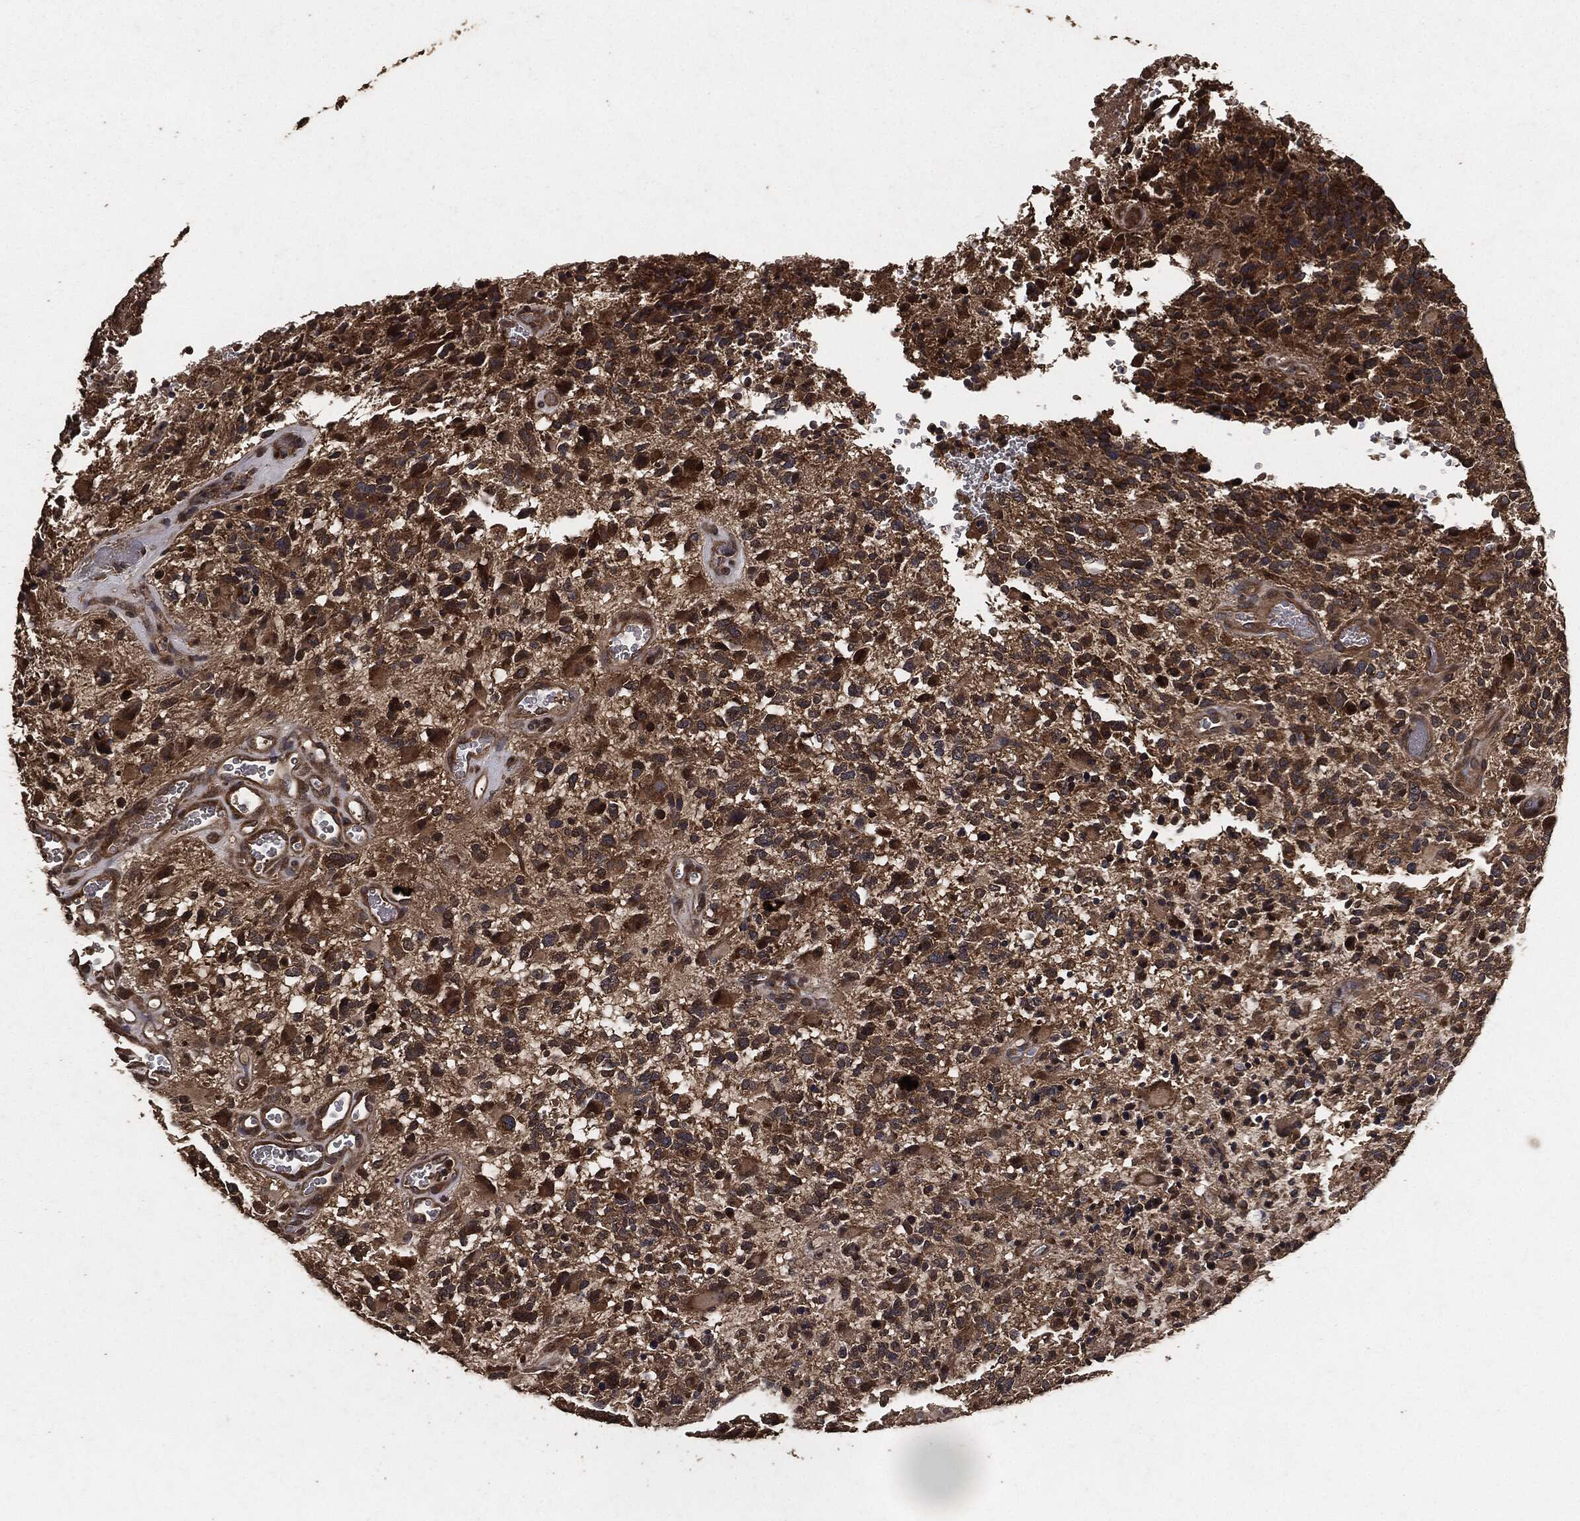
{"staining": {"intensity": "moderate", "quantity": ">75%", "location": "cytoplasmic/membranous"}, "tissue": "glioma", "cell_type": "Tumor cells", "image_type": "cancer", "snomed": [{"axis": "morphology", "description": "Glioma, malignant, High grade"}, {"axis": "topography", "description": "Brain"}], "caption": "A micrograph of human malignant glioma (high-grade) stained for a protein demonstrates moderate cytoplasmic/membranous brown staining in tumor cells. Nuclei are stained in blue.", "gene": "AKT1S1", "patient": {"sex": "female", "age": 71}}